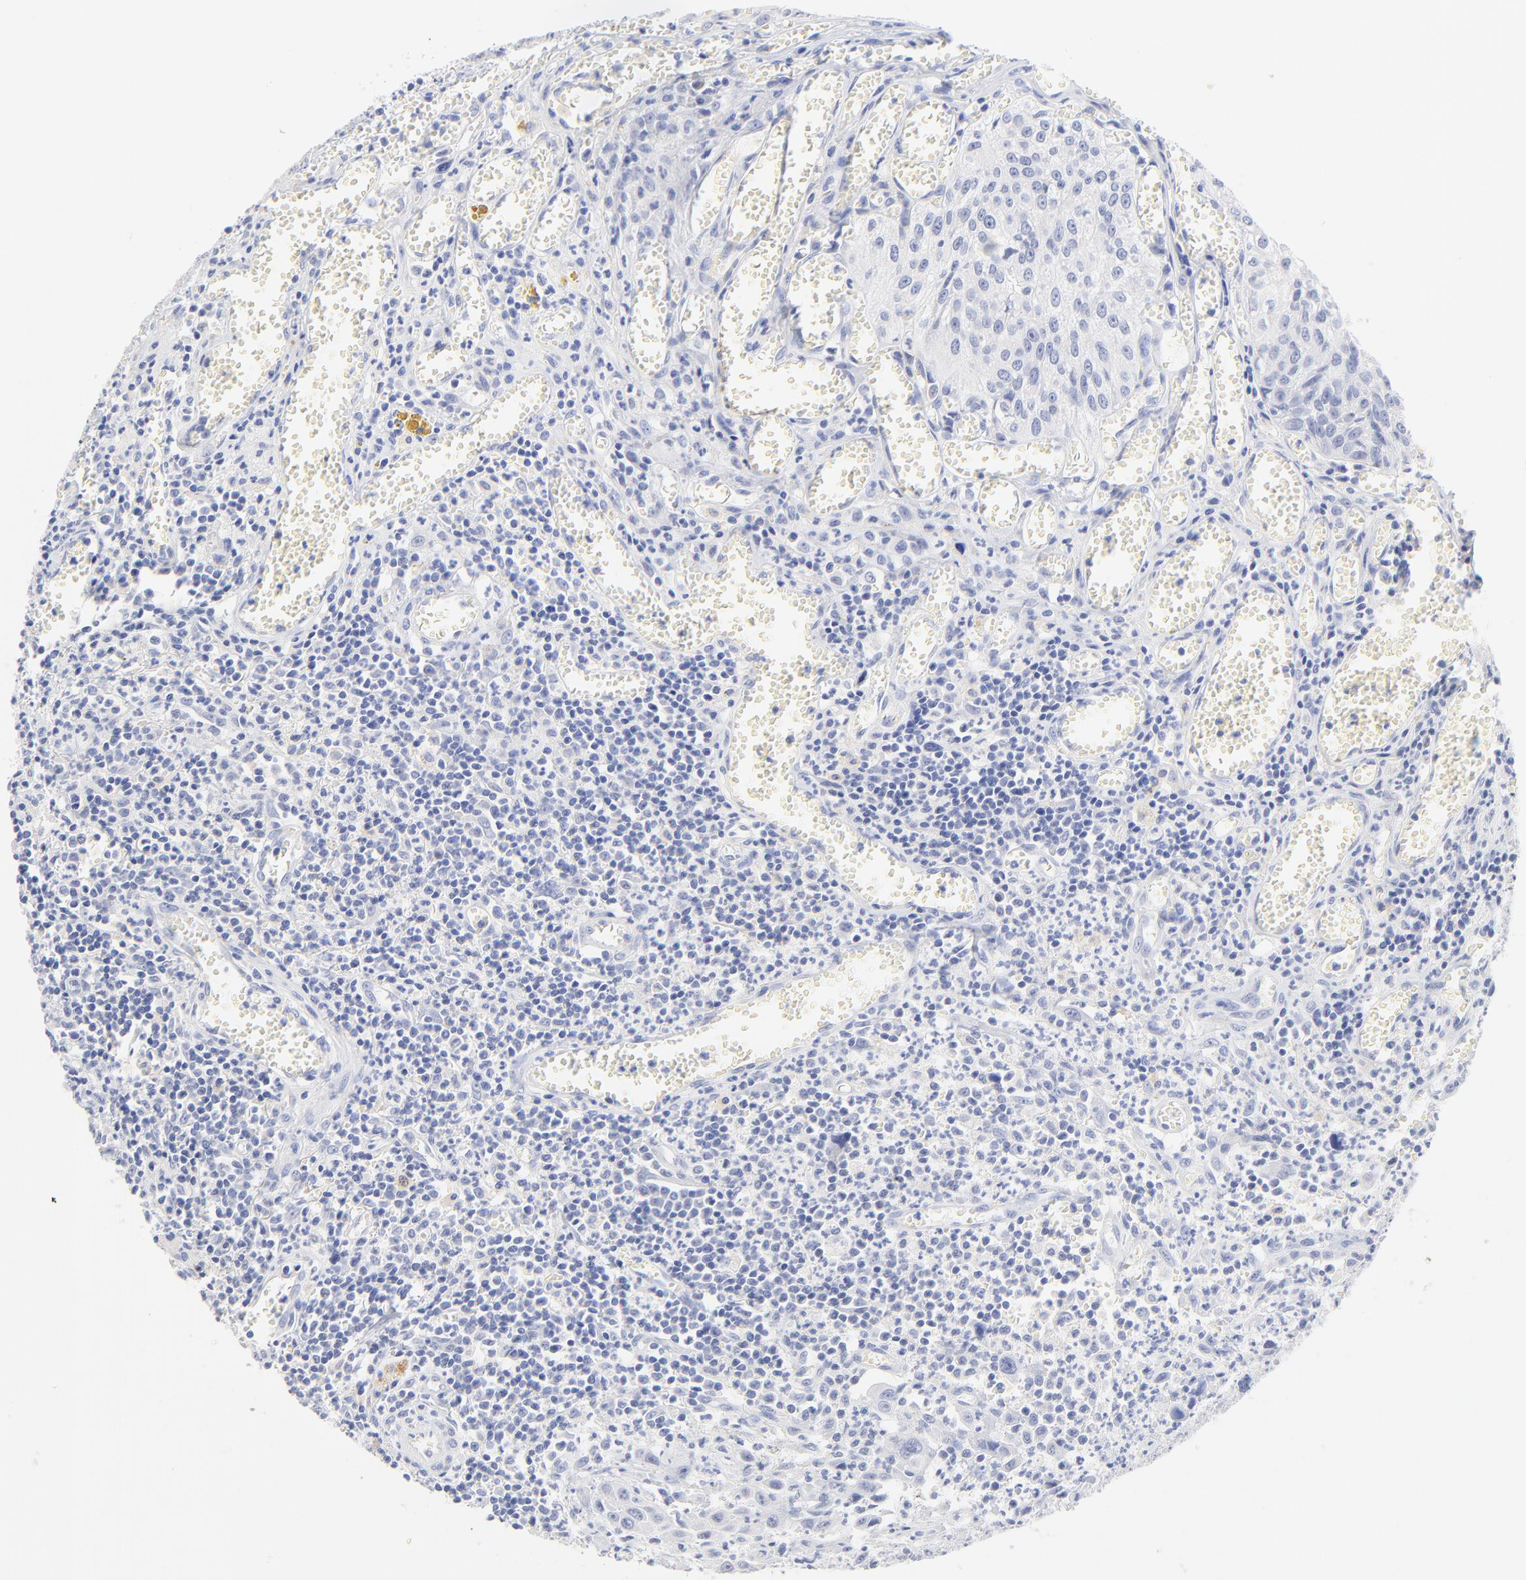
{"staining": {"intensity": "negative", "quantity": "none", "location": "none"}, "tissue": "urothelial cancer", "cell_type": "Tumor cells", "image_type": "cancer", "snomed": [{"axis": "morphology", "description": "Urothelial carcinoma, High grade"}, {"axis": "topography", "description": "Urinary bladder"}], "caption": "Immunohistochemistry (IHC) image of human urothelial carcinoma (high-grade) stained for a protein (brown), which exhibits no positivity in tumor cells.", "gene": "SULT4A1", "patient": {"sex": "male", "age": 66}}